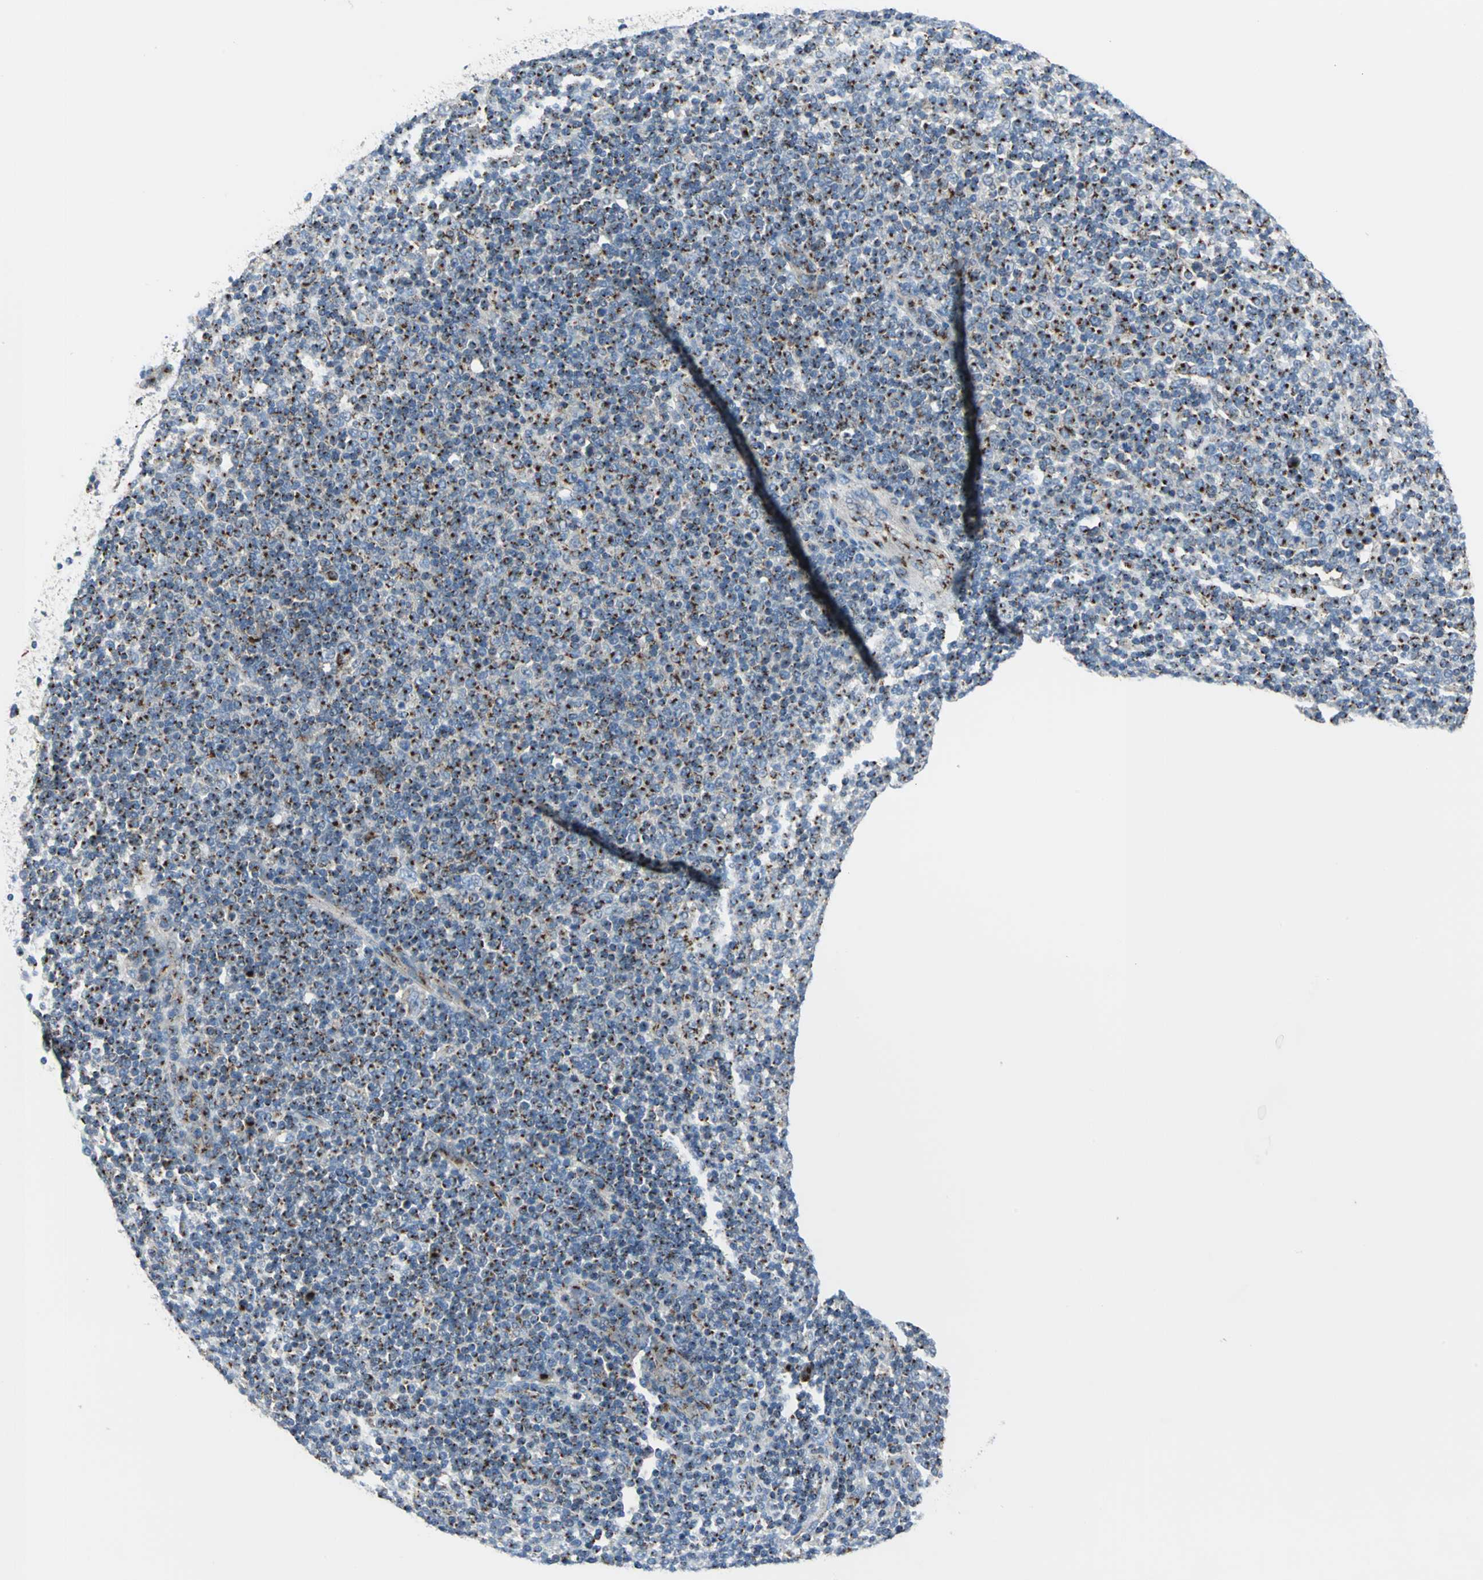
{"staining": {"intensity": "strong", "quantity": "25%-75%", "location": "cytoplasmic/membranous"}, "tissue": "lymphoma", "cell_type": "Tumor cells", "image_type": "cancer", "snomed": [{"axis": "morphology", "description": "Malignant lymphoma, non-Hodgkin's type, Low grade"}, {"axis": "topography", "description": "Lymph node"}], "caption": "Immunohistochemistry (IHC) photomicrograph of neoplastic tissue: malignant lymphoma, non-Hodgkin's type (low-grade) stained using IHC reveals high levels of strong protein expression localized specifically in the cytoplasmic/membranous of tumor cells, appearing as a cytoplasmic/membranous brown color.", "gene": "GPR3", "patient": {"sex": "male", "age": 70}}